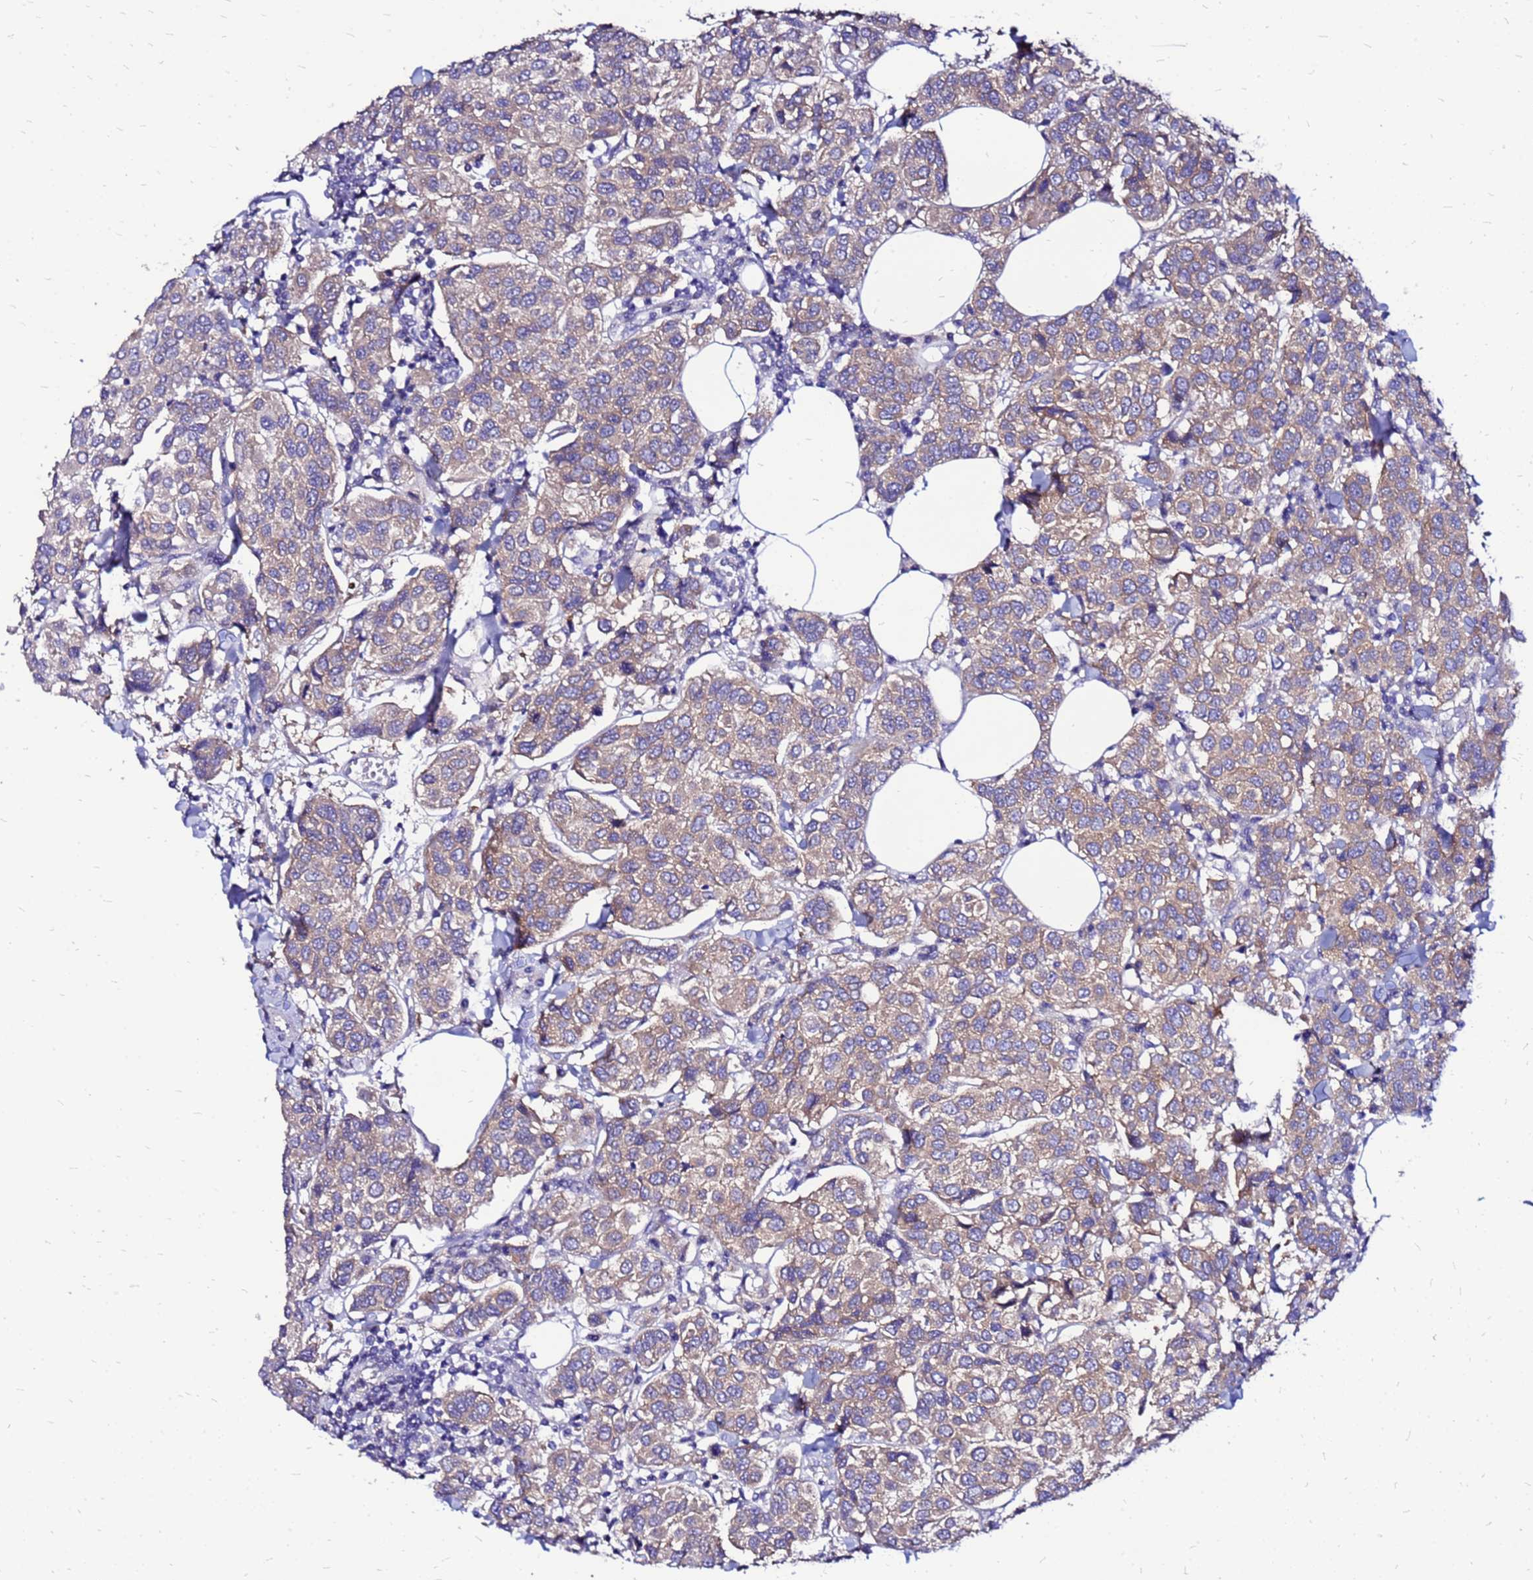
{"staining": {"intensity": "weak", "quantity": "25%-75%", "location": "cytoplasmic/membranous"}, "tissue": "breast cancer", "cell_type": "Tumor cells", "image_type": "cancer", "snomed": [{"axis": "morphology", "description": "Duct carcinoma"}, {"axis": "topography", "description": "Breast"}], "caption": "Human breast cancer stained with a protein marker reveals weak staining in tumor cells.", "gene": "ARHGEF5", "patient": {"sex": "female", "age": 55}}